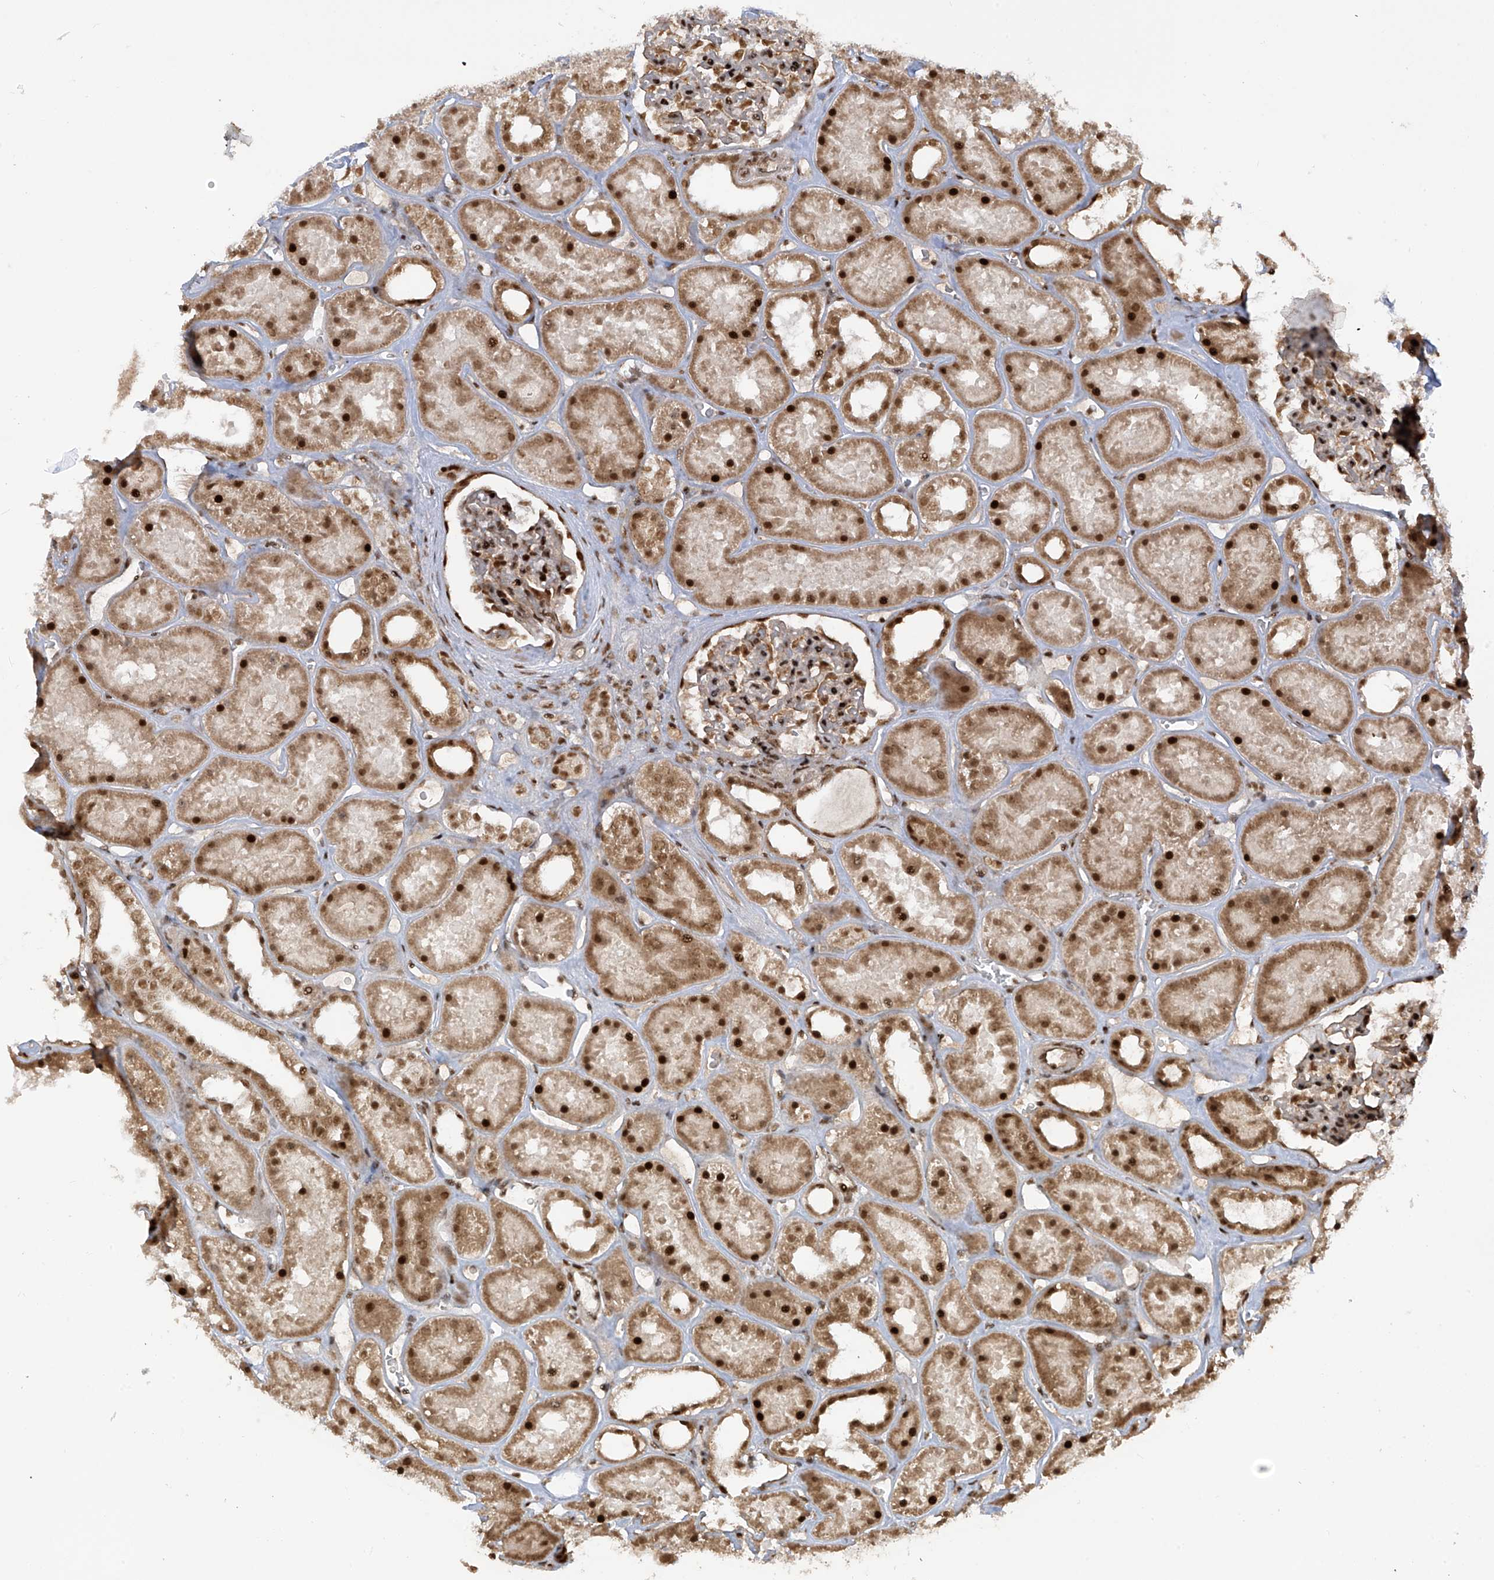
{"staining": {"intensity": "strong", "quantity": ">75%", "location": "nuclear"}, "tissue": "kidney", "cell_type": "Cells in glomeruli", "image_type": "normal", "snomed": [{"axis": "morphology", "description": "Normal tissue, NOS"}, {"axis": "topography", "description": "Kidney"}], "caption": "Immunohistochemistry staining of benign kidney, which demonstrates high levels of strong nuclear expression in about >75% of cells in glomeruli indicating strong nuclear protein positivity. The staining was performed using DAB (brown) for protein detection and nuclei were counterstained in hematoxylin (blue).", "gene": "ARHGEF3", "patient": {"sex": "female", "age": 41}}